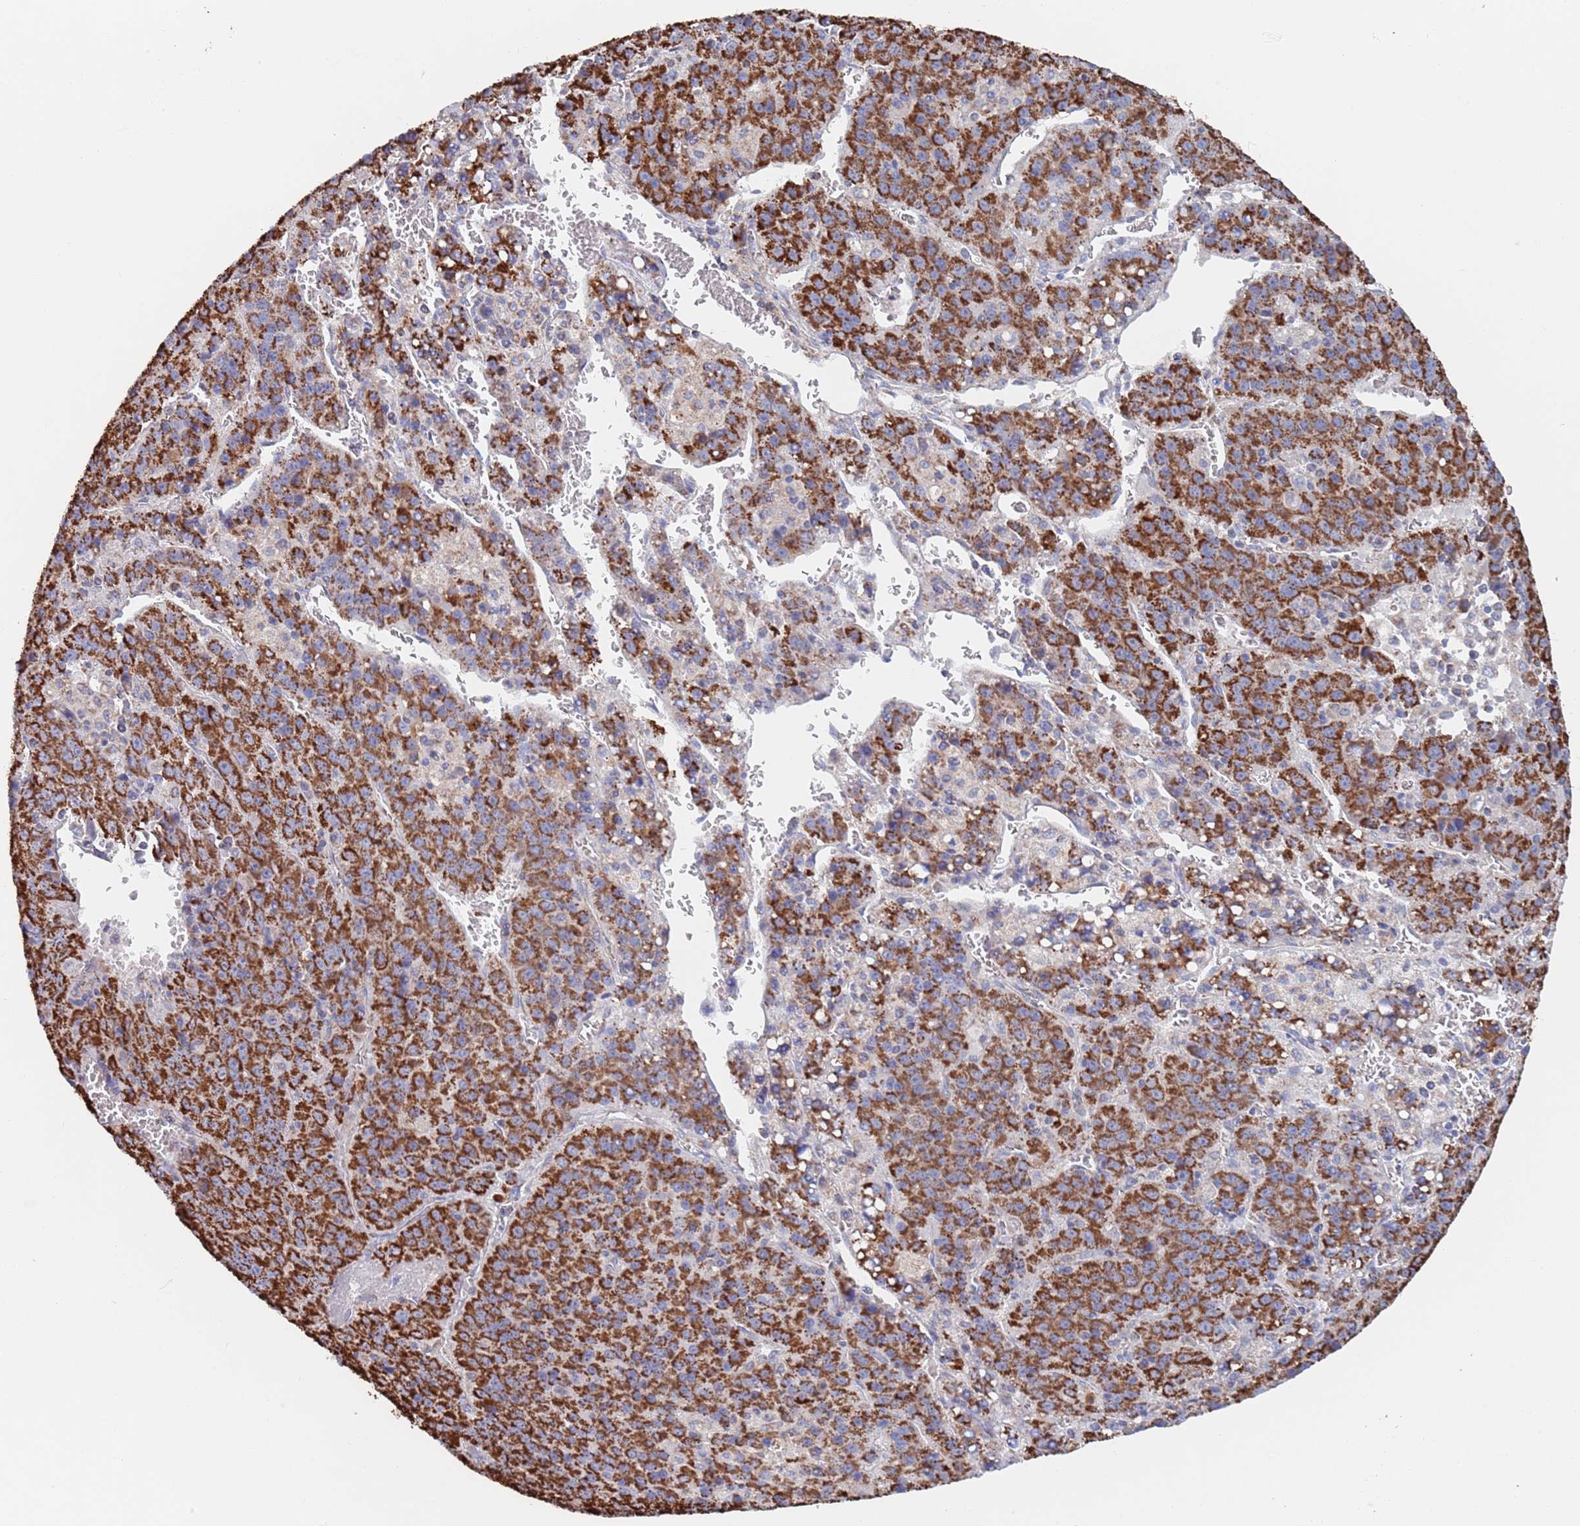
{"staining": {"intensity": "strong", "quantity": ">75%", "location": "cytoplasmic/membranous"}, "tissue": "liver cancer", "cell_type": "Tumor cells", "image_type": "cancer", "snomed": [{"axis": "morphology", "description": "Carcinoma, Hepatocellular, NOS"}, {"axis": "topography", "description": "Liver"}], "caption": "Strong cytoplasmic/membranous positivity for a protein is seen in about >75% of tumor cells of liver hepatocellular carcinoma using IHC.", "gene": "PGP", "patient": {"sex": "female", "age": 53}}